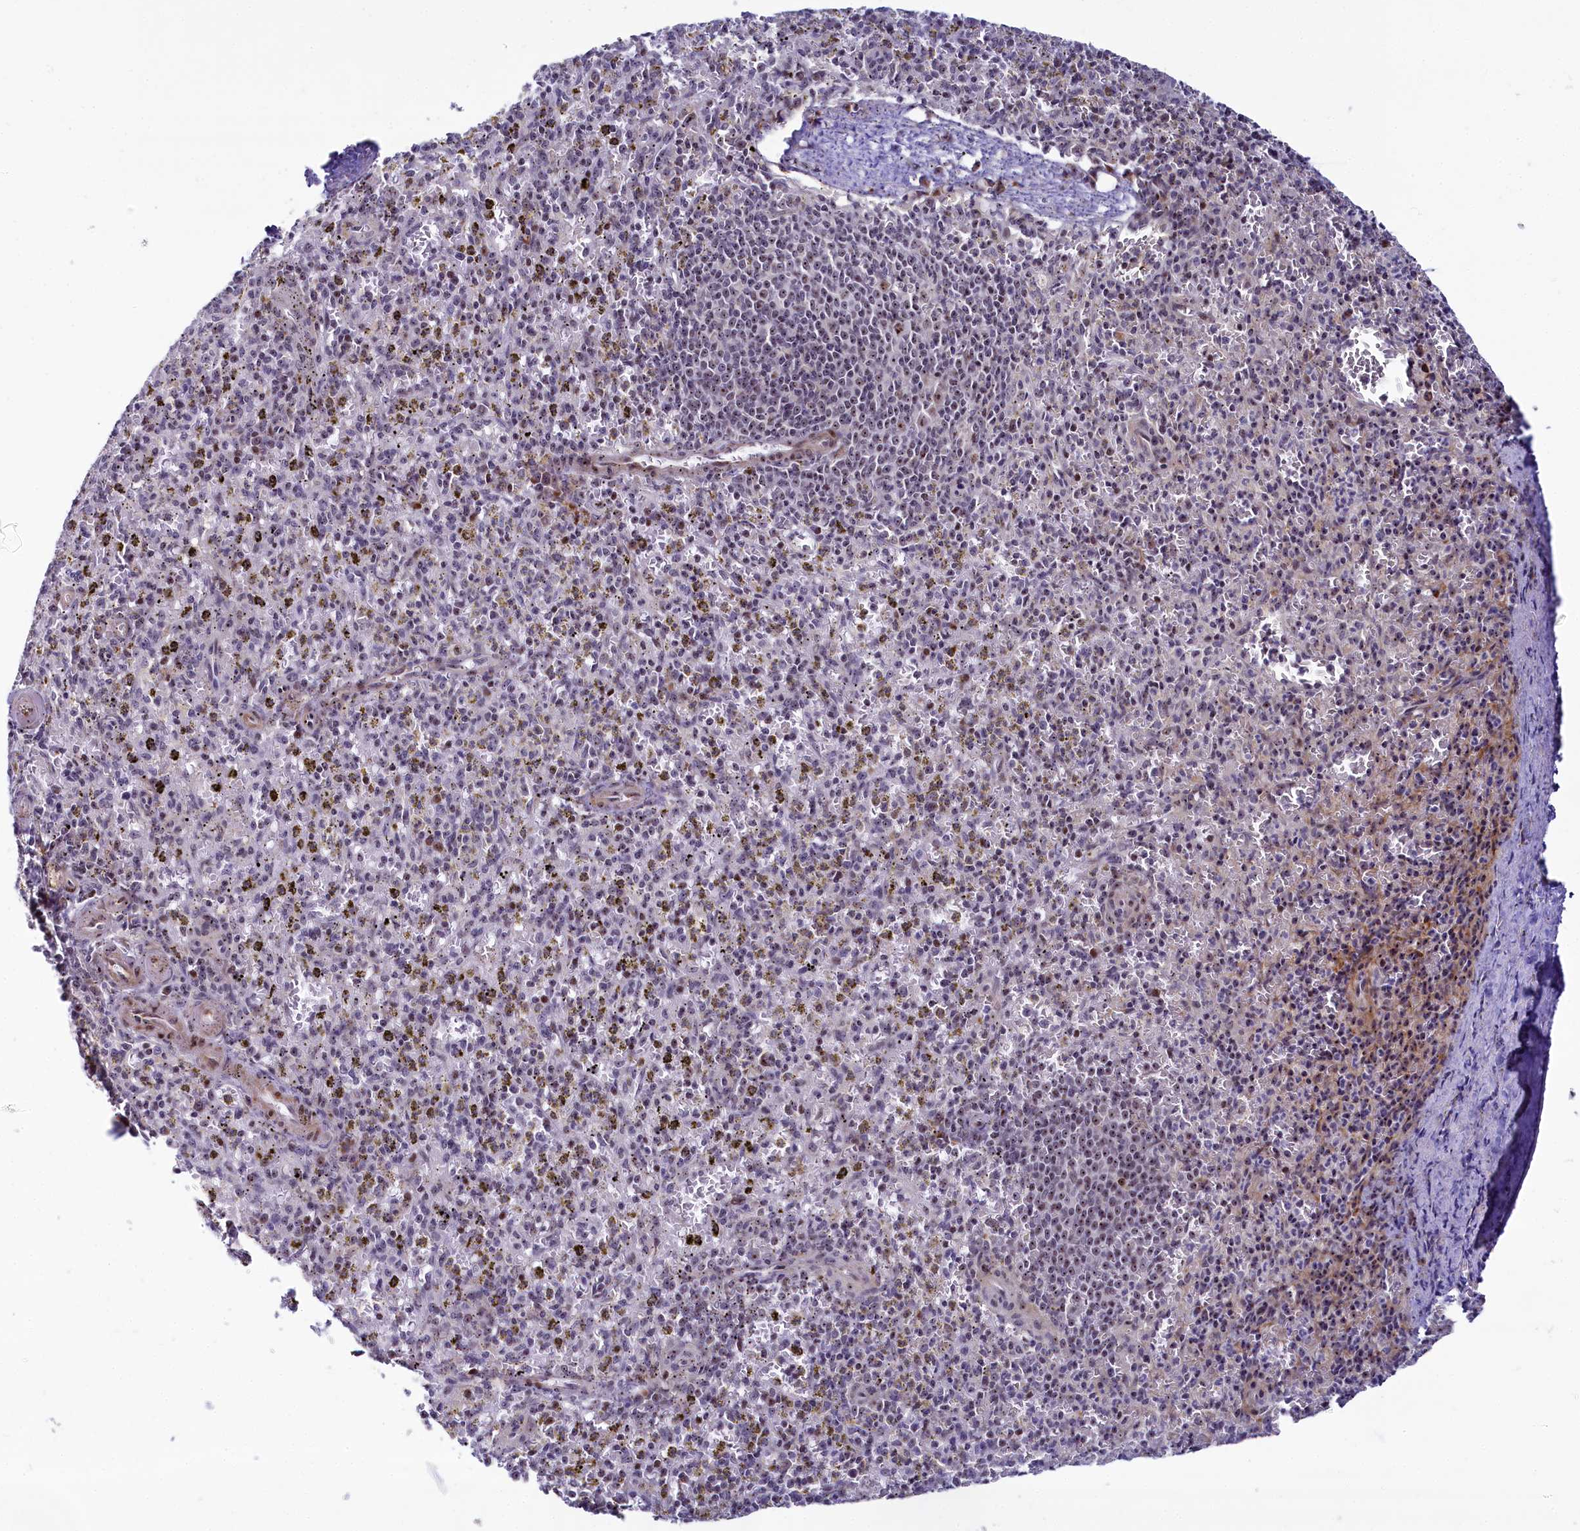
{"staining": {"intensity": "strong", "quantity": "<25%", "location": "nuclear"}, "tissue": "spleen", "cell_type": "Cells in red pulp", "image_type": "normal", "snomed": [{"axis": "morphology", "description": "Normal tissue, NOS"}, {"axis": "topography", "description": "Spleen"}], "caption": "Benign spleen was stained to show a protein in brown. There is medium levels of strong nuclear staining in approximately <25% of cells in red pulp. (Brightfield microscopy of DAB IHC at high magnification).", "gene": "TCOF1", "patient": {"sex": "male", "age": 72}}